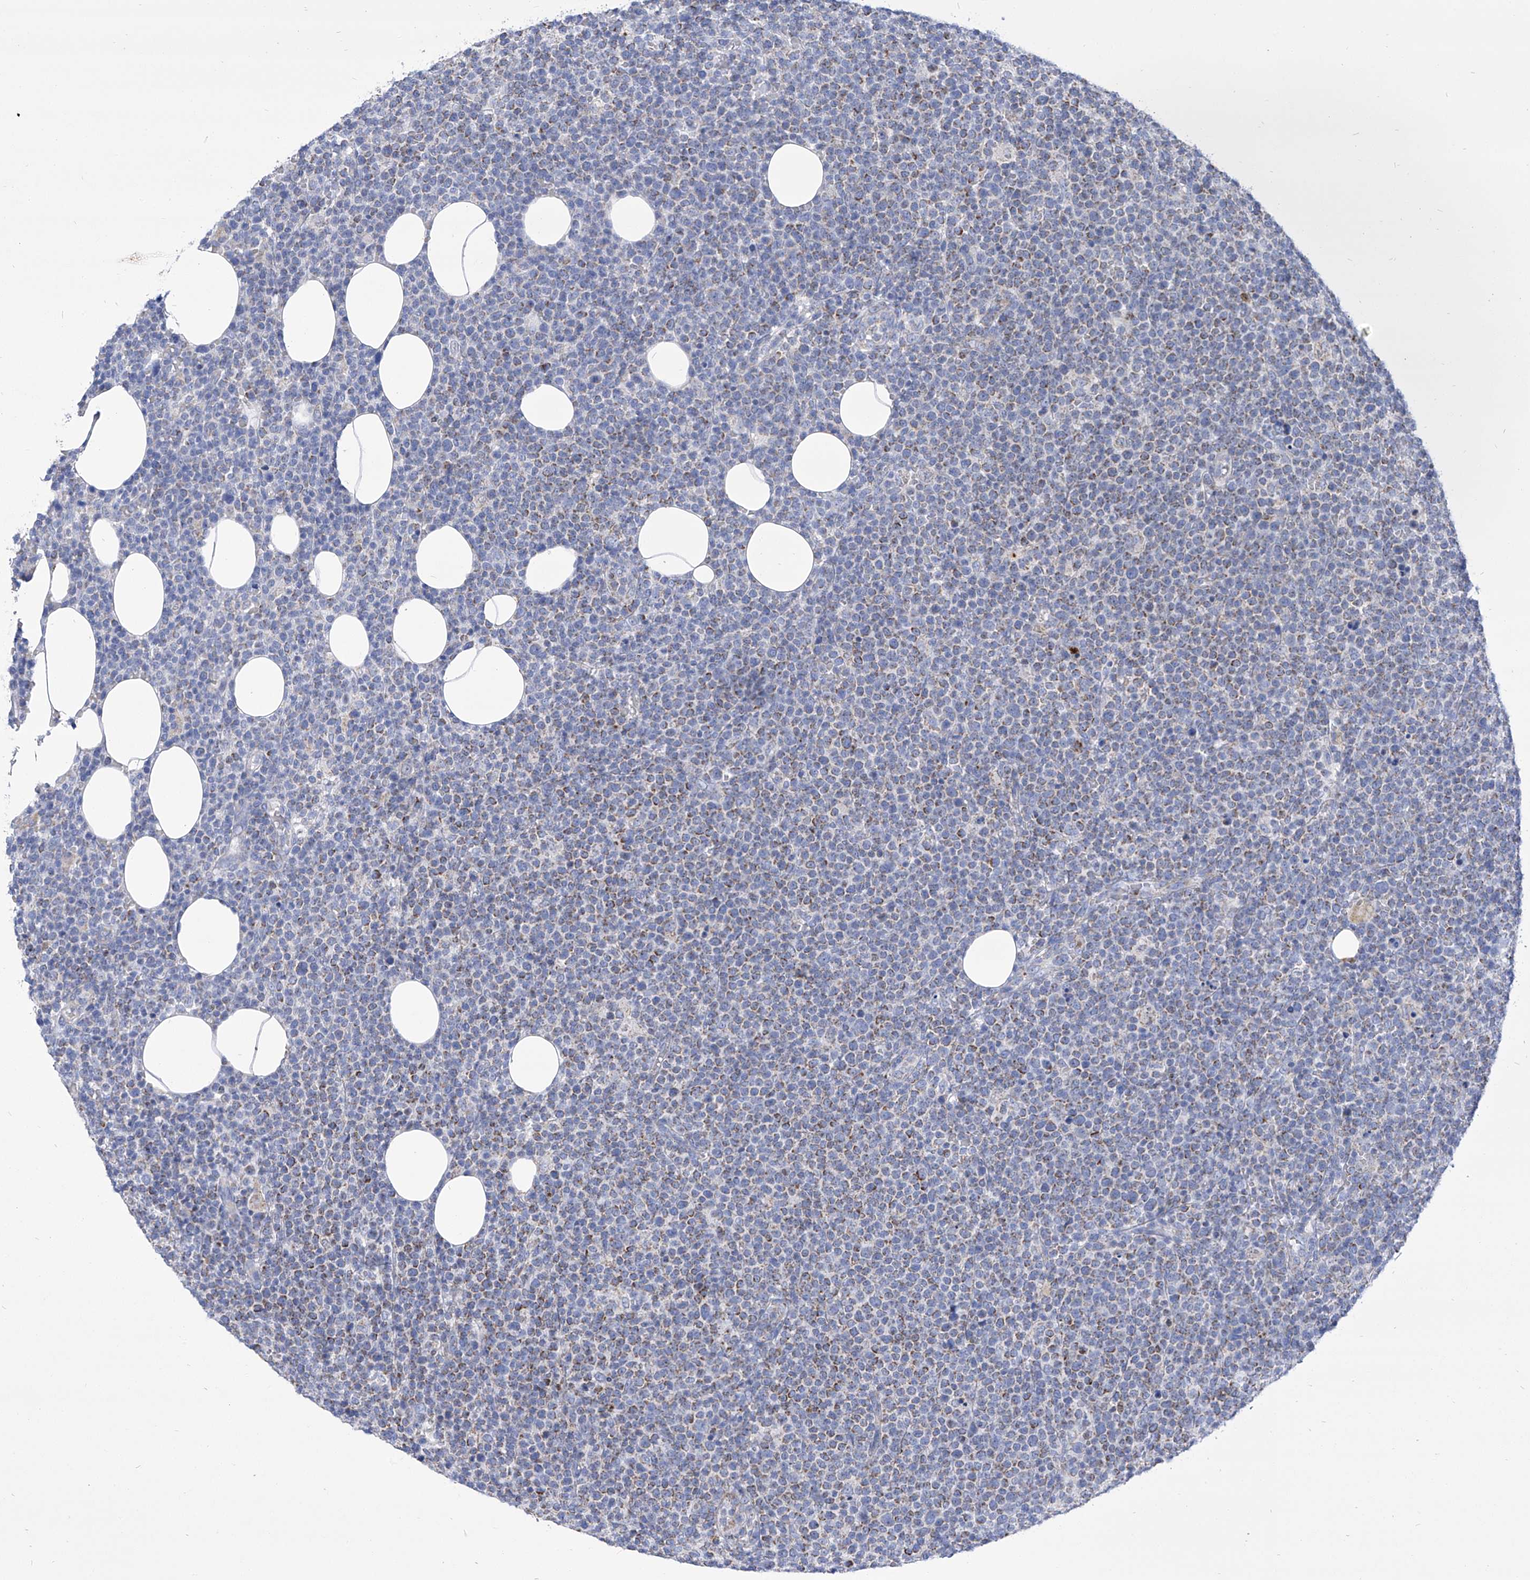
{"staining": {"intensity": "weak", "quantity": "<25%", "location": "cytoplasmic/membranous"}, "tissue": "lymphoma", "cell_type": "Tumor cells", "image_type": "cancer", "snomed": [{"axis": "morphology", "description": "Malignant lymphoma, non-Hodgkin's type, High grade"}, {"axis": "topography", "description": "Lymph node"}], "caption": "An immunohistochemistry micrograph of malignant lymphoma, non-Hodgkin's type (high-grade) is shown. There is no staining in tumor cells of malignant lymphoma, non-Hodgkin's type (high-grade).", "gene": "COQ3", "patient": {"sex": "male", "age": 61}}